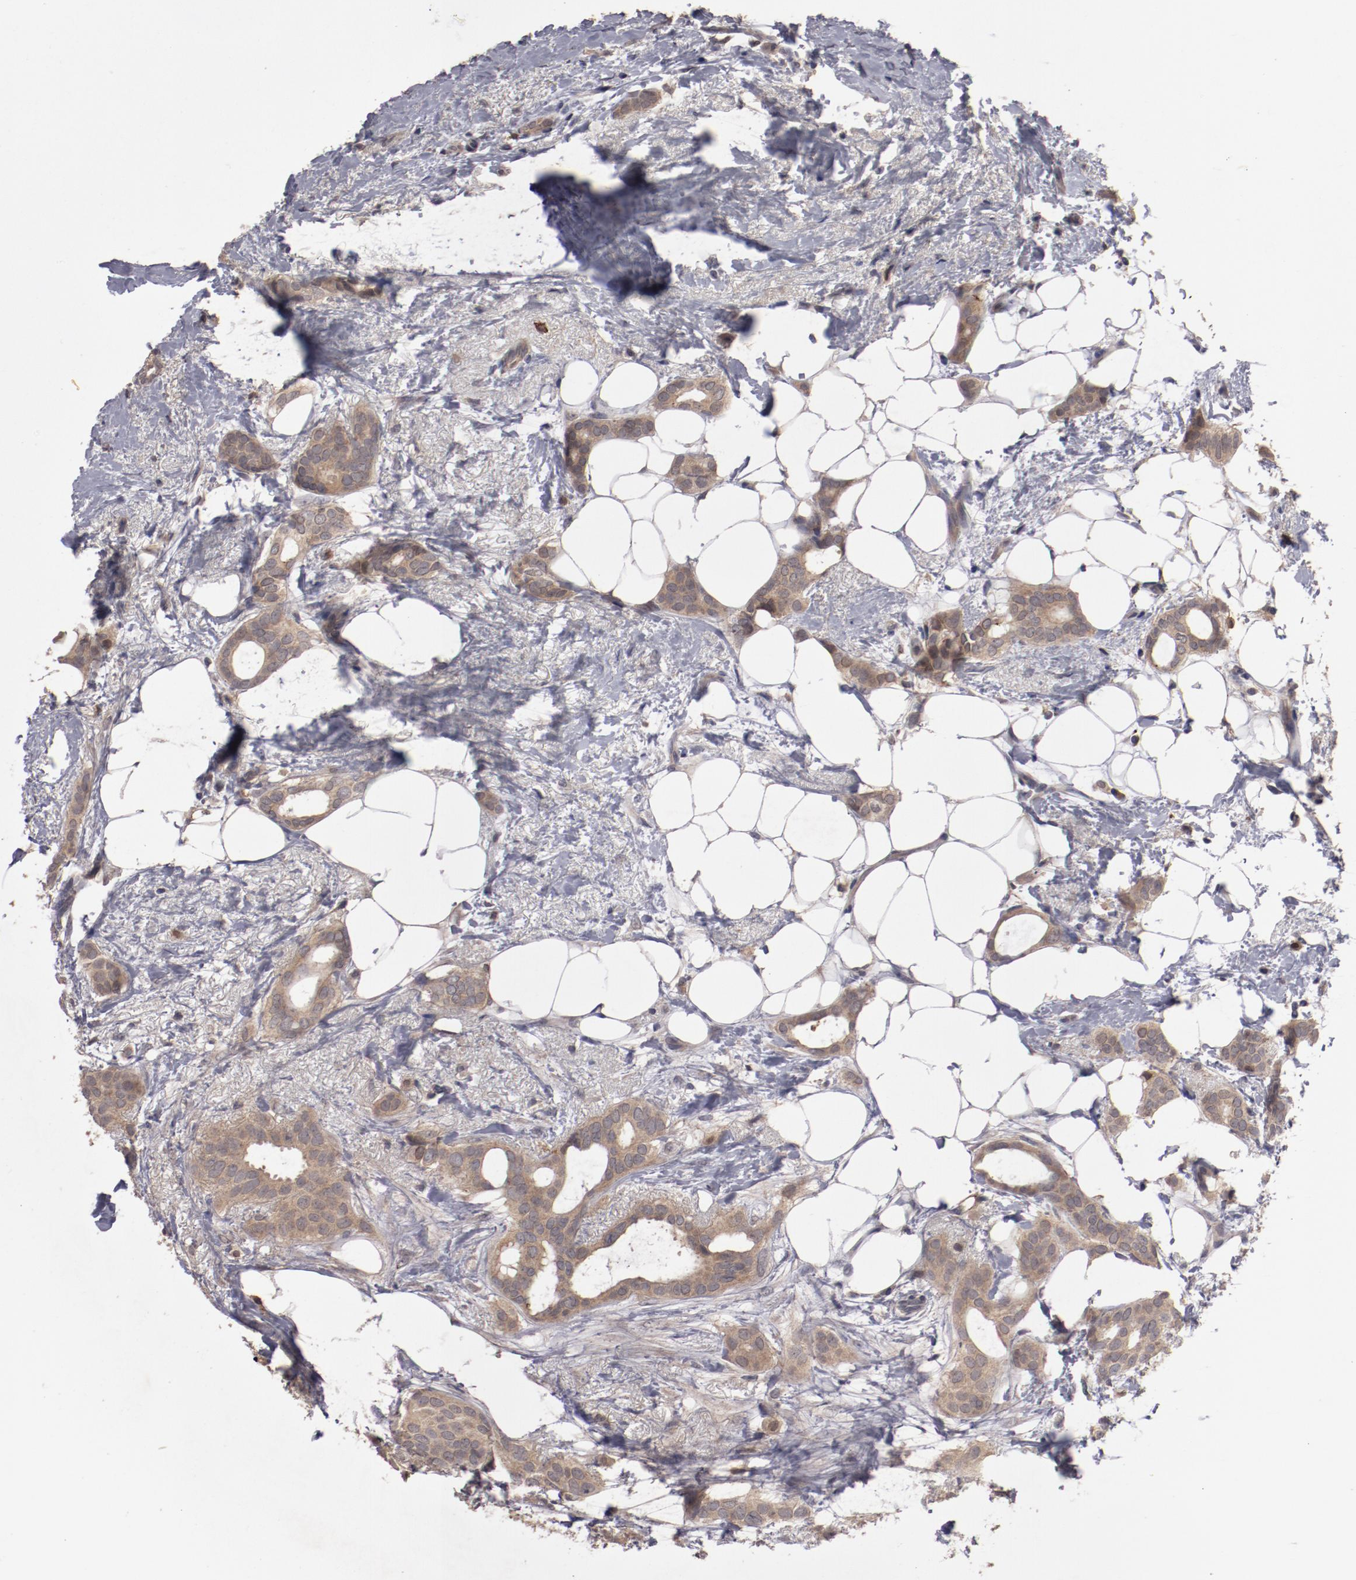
{"staining": {"intensity": "moderate", "quantity": ">75%", "location": "cytoplasmic/membranous"}, "tissue": "breast cancer", "cell_type": "Tumor cells", "image_type": "cancer", "snomed": [{"axis": "morphology", "description": "Duct carcinoma"}, {"axis": "topography", "description": "Breast"}], "caption": "Immunohistochemistry (IHC) staining of breast infiltrating ductal carcinoma, which exhibits medium levels of moderate cytoplasmic/membranous expression in approximately >75% of tumor cells indicating moderate cytoplasmic/membranous protein expression. The staining was performed using DAB (brown) for protein detection and nuclei were counterstained in hematoxylin (blue).", "gene": "LRRC75B", "patient": {"sex": "female", "age": 54}}